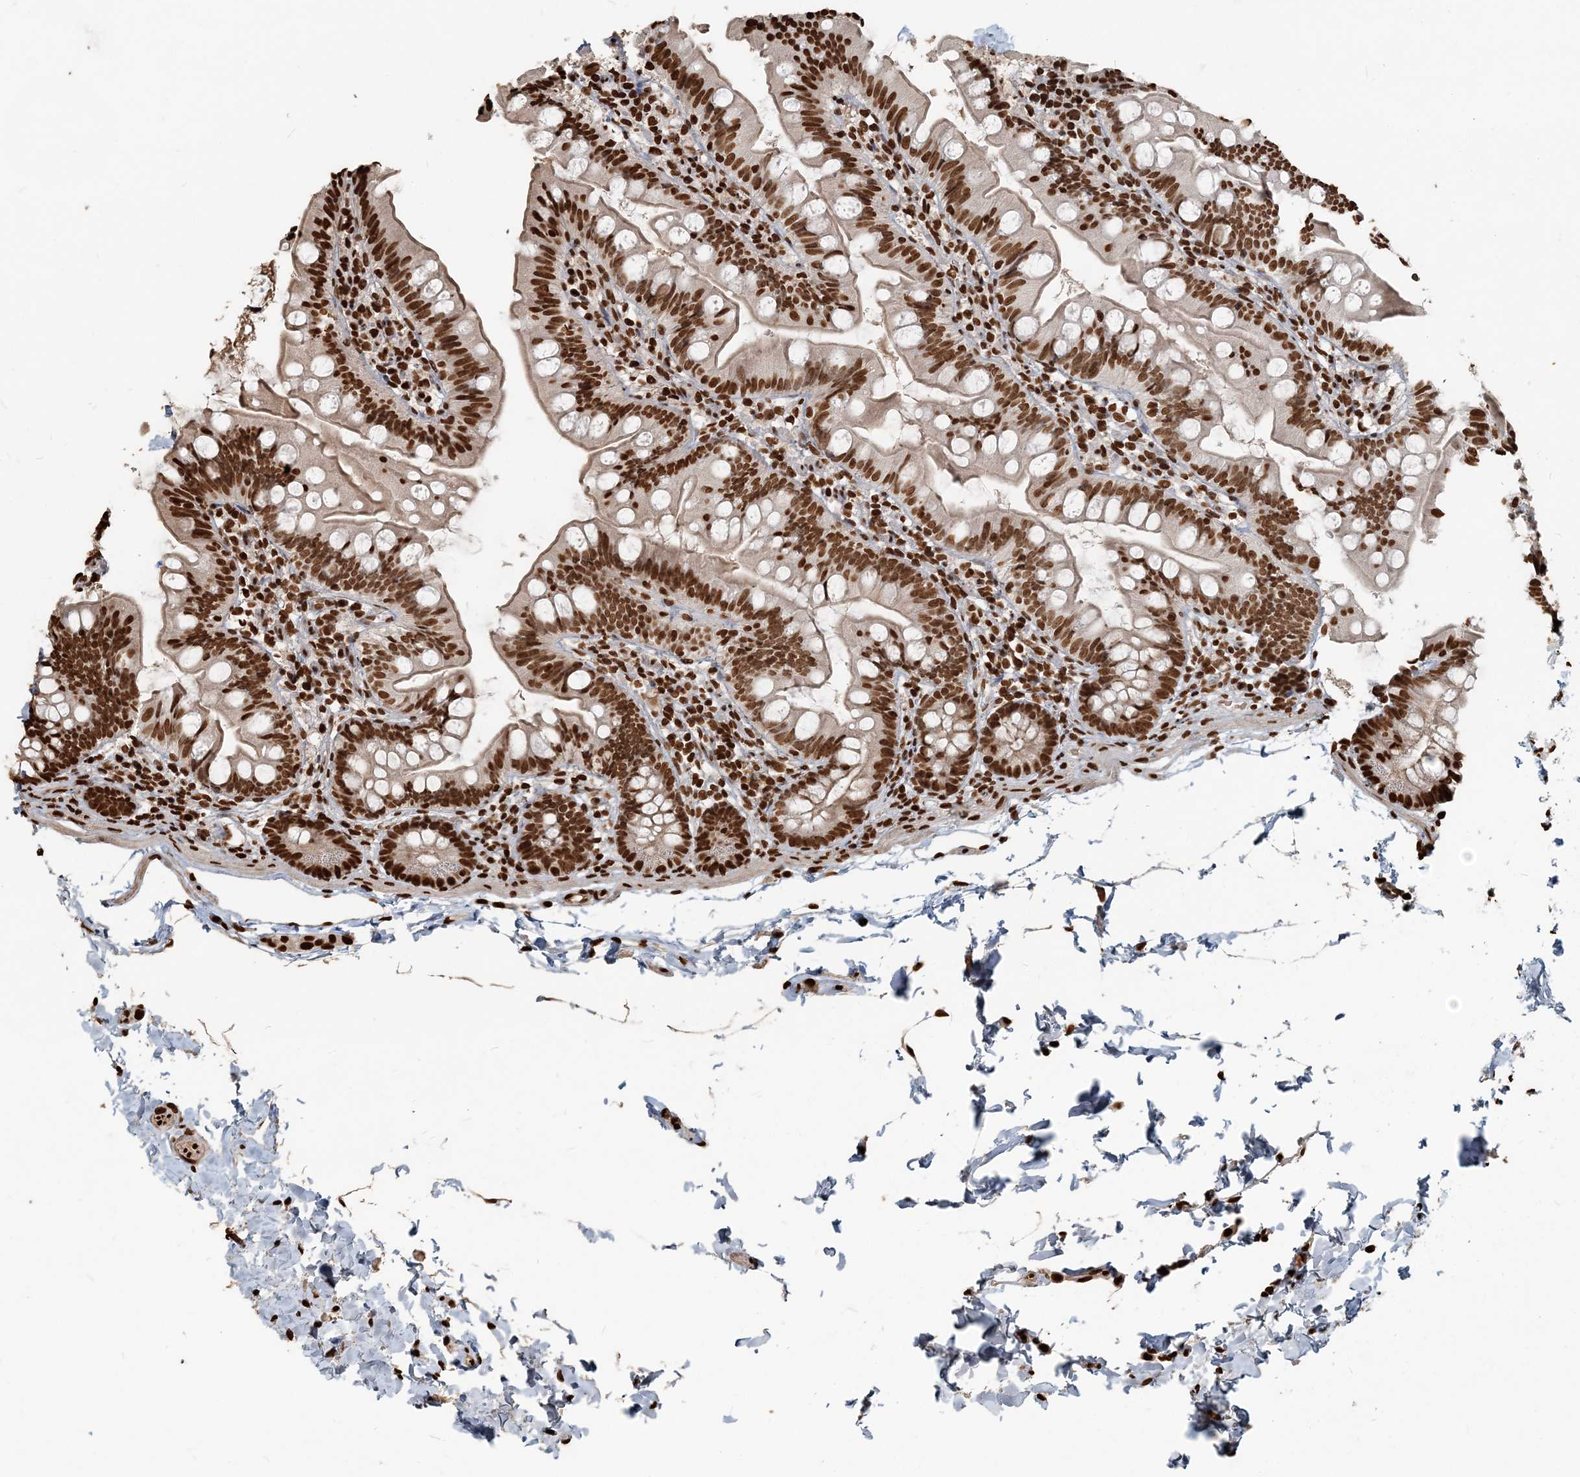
{"staining": {"intensity": "strong", "quantity": ">75%", "location": "nuclear"}, "tissue": "small intestine", "cell_type": "Glandular cells", "image_type": "normal", "snomed": [{"axis": "morphology", "description": "Normal tissue, NOS"}, {"axis": "topography", "description": "Small intestine"}], "caption": "Benign small intestine demonstrates strong nuclear expression in approximately >75% of glandular cells, visualized by immunohistochemistry.", "gene": "H3", "patient": {"sex": "male", "age": 7}}